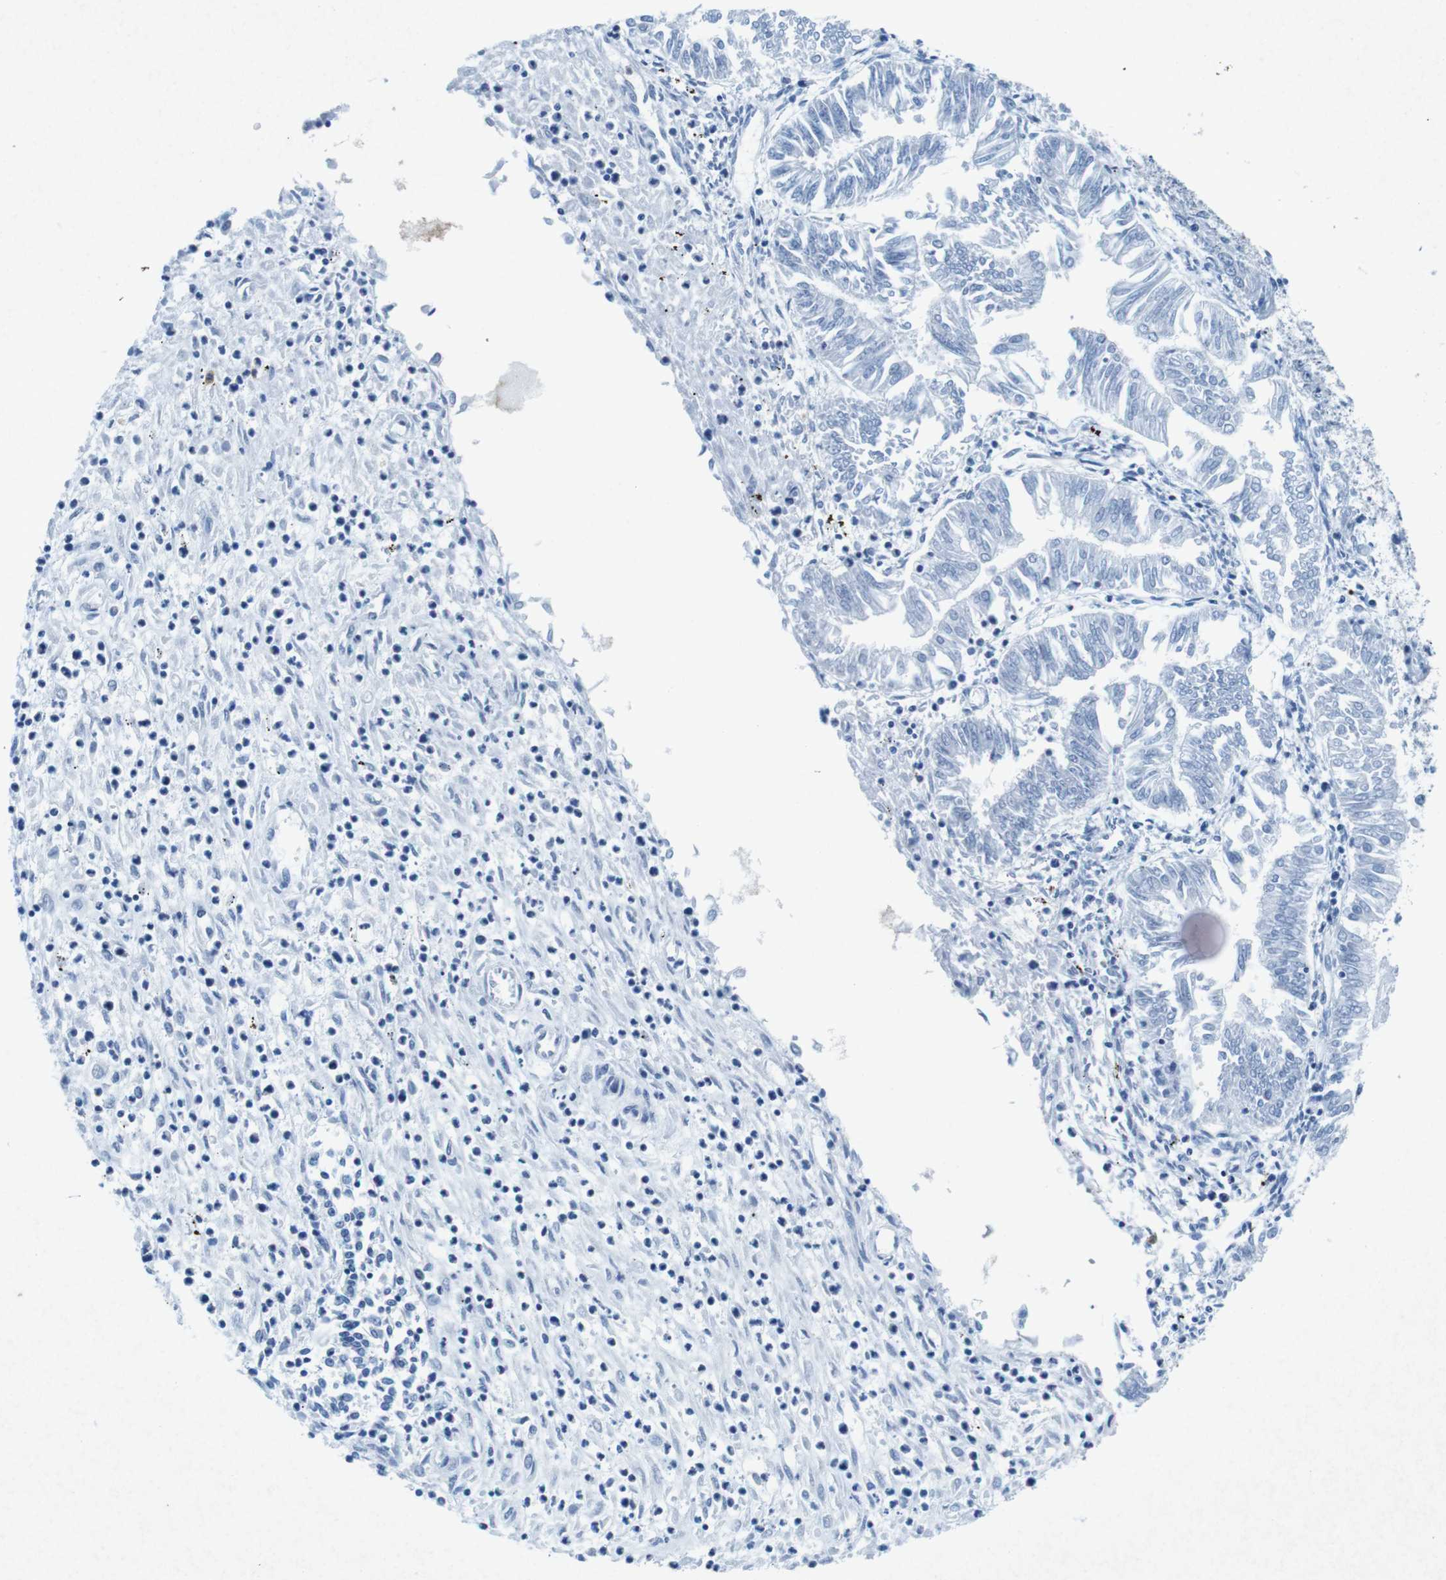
{"staining": {"intensity": "negative", "quantity": "none", "location": "none"}, "tissue": "endometrial cancer", "cell_type": "Tumor cells", "image_type": "cancer", "snomed": [{"axis": "morphology", "description": "Adenocarcinoma, NOS"}, {"axis": "topography", "description": "Endometrium"}], "caption": "The histopathology image shows no significant expression in tumor cells of endometrial adenocarcinoma.", "gene": "CTAG1B", "patient": {"sex": "female", "age": 53}}